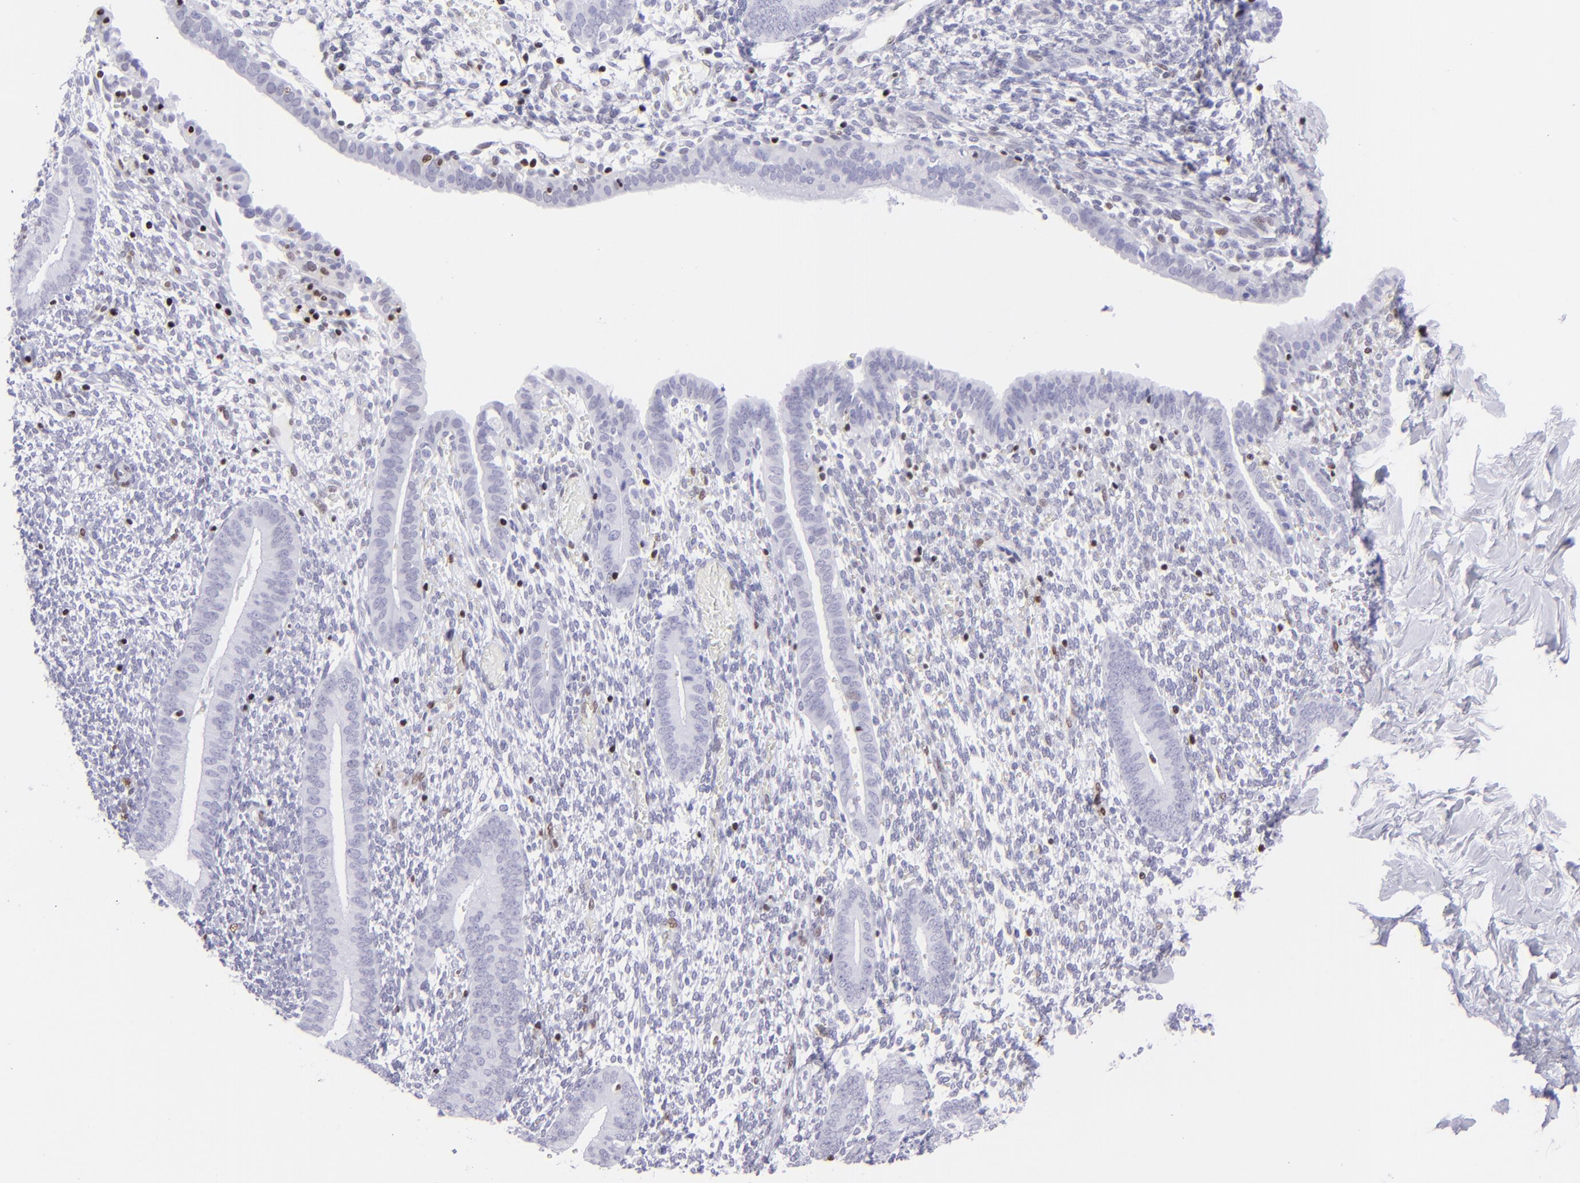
{"staining": {"intensity": "negative", "quantity": "none", "location": "none"}, "tissue": "endometrium", "cell_type": "Cells in endometrial stroma", "image_type": "normal", "snomed": [{"axis": "morphology", "description": "Normal tissue, NOS"}, {"axis": "topography", "description": "Smooth muscle"}, {"axis": "topography", "description": "Endometrium"}], "caption": "Immunohistochemistry micrograph of benign human endometrium stained for a protein (brown), which exhibits no staining in cells in endometrial stroma. (DAB (3,3'-diaminobenzidine) immunohistochemistry (IHC) with hematoxylin counter stain).", "gene": "ETS1", "patient": {"sex": "female", "age": 57}}